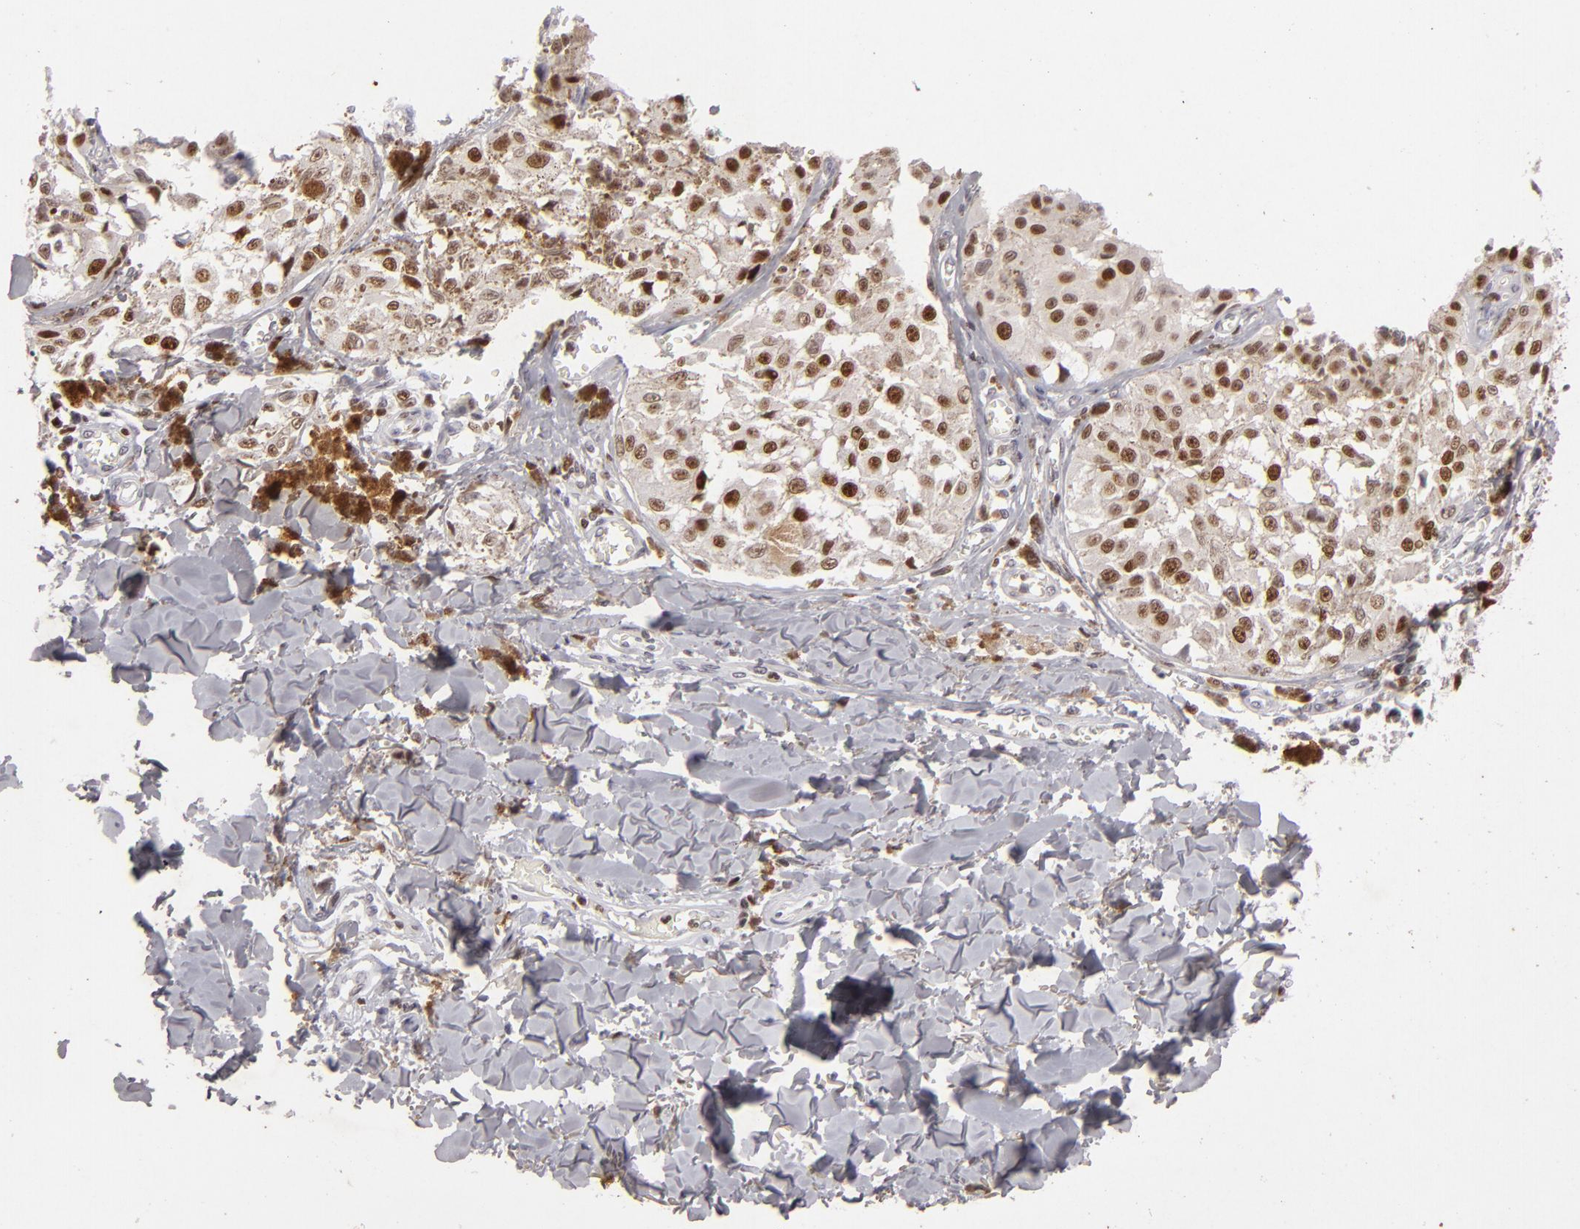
{"staining": {"intensity": "strong", "quantity": ">75%", "location": "nuclear"}, "tissue": "melanoma", "cell_type": "Tumor cells", "image_type": "cancer", "snomed": [{"axis": "morphology", "description": "Malignant melanoma, NOS"}, {"axis": "topography", "description": "Skin"}], "caption": "IHC (DAB) staining of malignant melanoma shows strong nuclear protein staining in approximately >75% of tumor cells. The staining was performed using DAB (3,3'-diaminobenzidine) to visualize the protein expression in brown, while the nuclei were stained in blue with hematoxylin (Magnification: 20x).", "gene": "FEN1", "patient": {"sex": "female", "age": 82}}